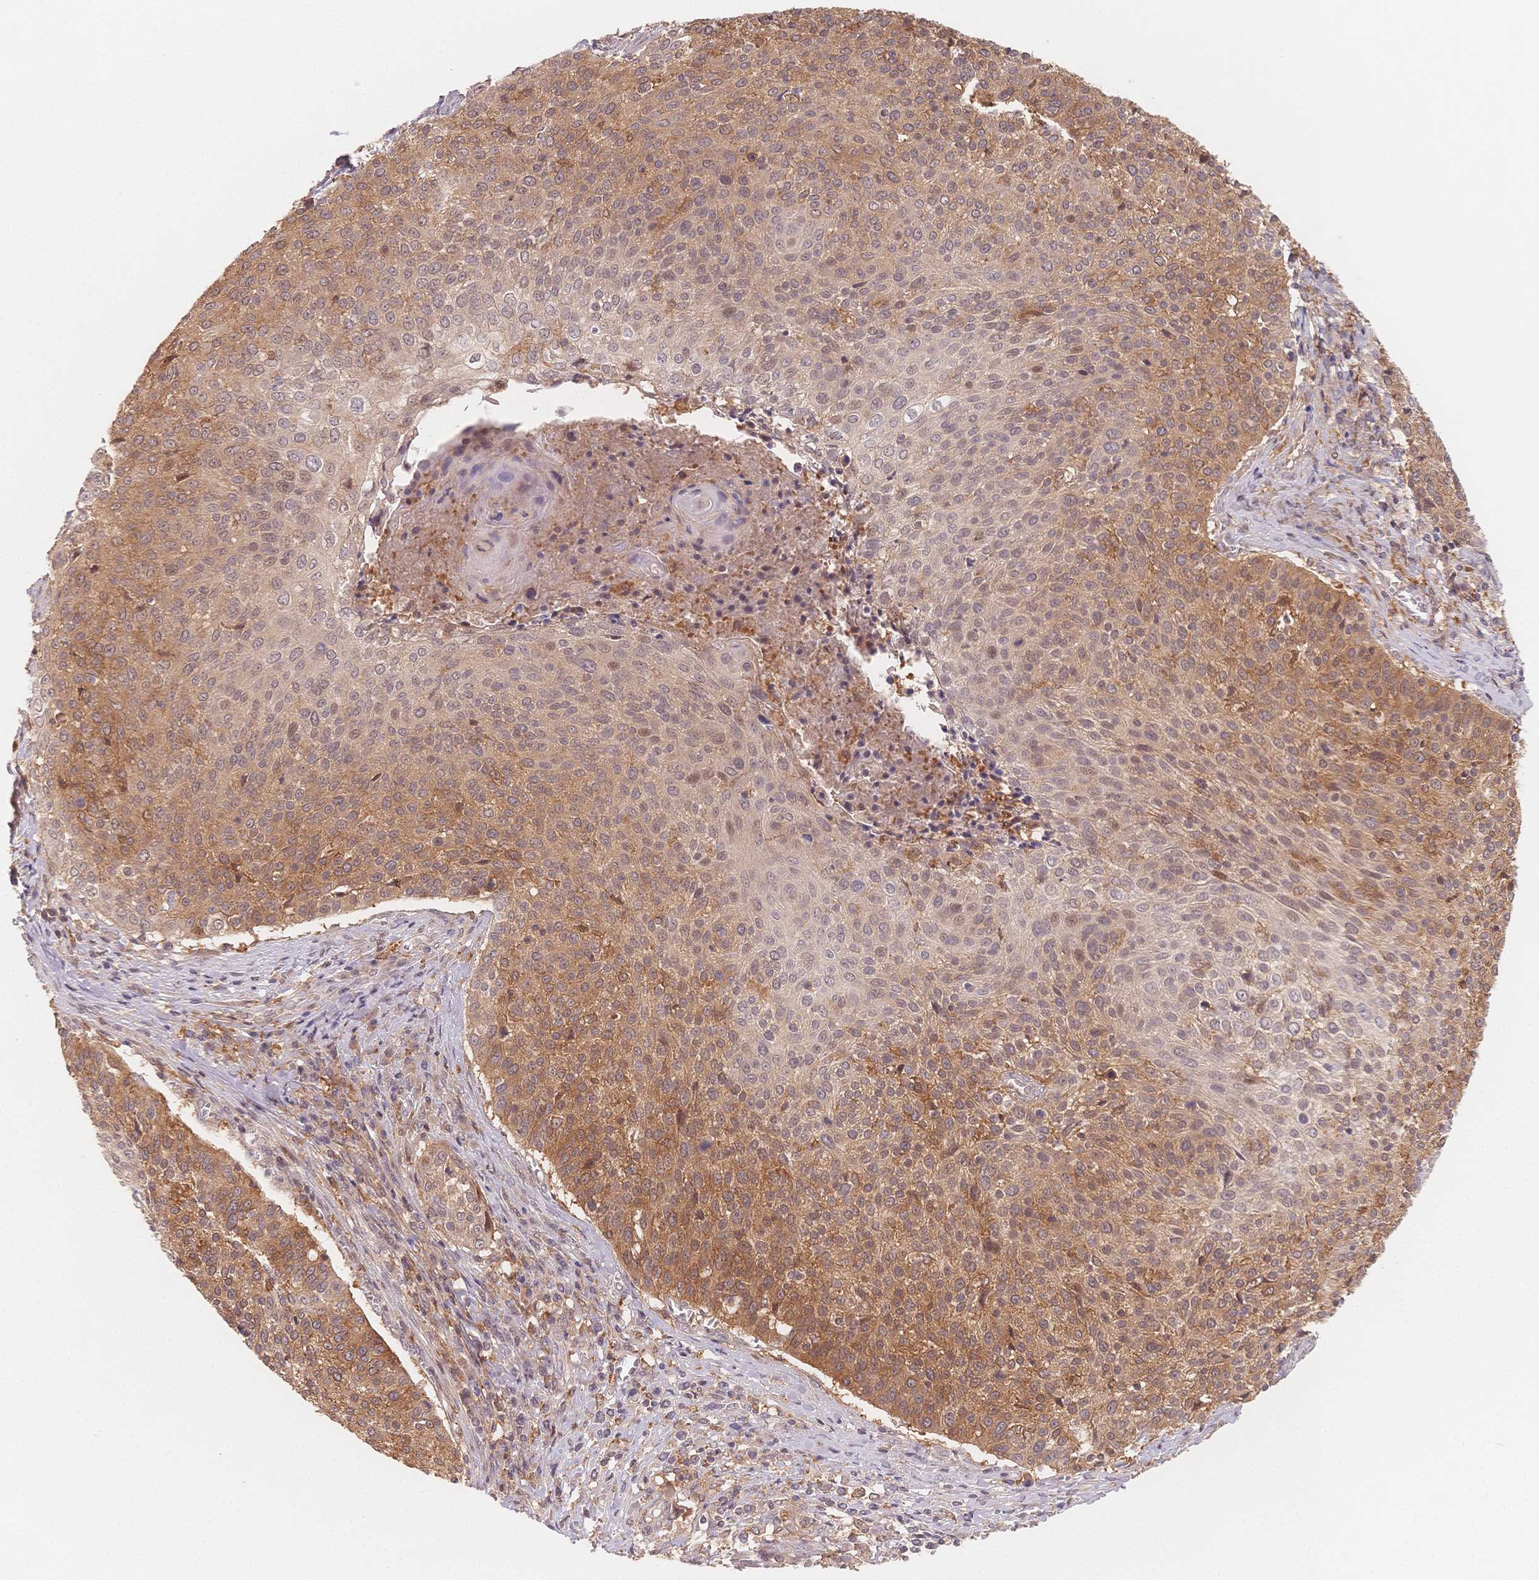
{"staining": {"intensity": "moderate", "quantity": "25%-75%", "location": "cytoplasmic/membranous"}, "tissue": "cervical cancer", "cell_type": "Tumor cells", "image_type": "cancer", "snomed": [{"axis": "morphology", "description": "Squamous cell carcinoma, NOS"}, {"axis": "topography", "description": "Cervix"}], "caption": "Brown immunohistochemical staining in cervical cancer (squamous cell carcinoma) exhibits moderate cytoplasmic/membranous staining in about 25%-75% of tumor cells. The staining was performed using DAB to visualize the protein expression in brown, while the nuclei were stained in blue with hematoxylin (Magnification: 20x).", "gene": "C12orf75", "patient": {"sex": "female", "age": 31}}